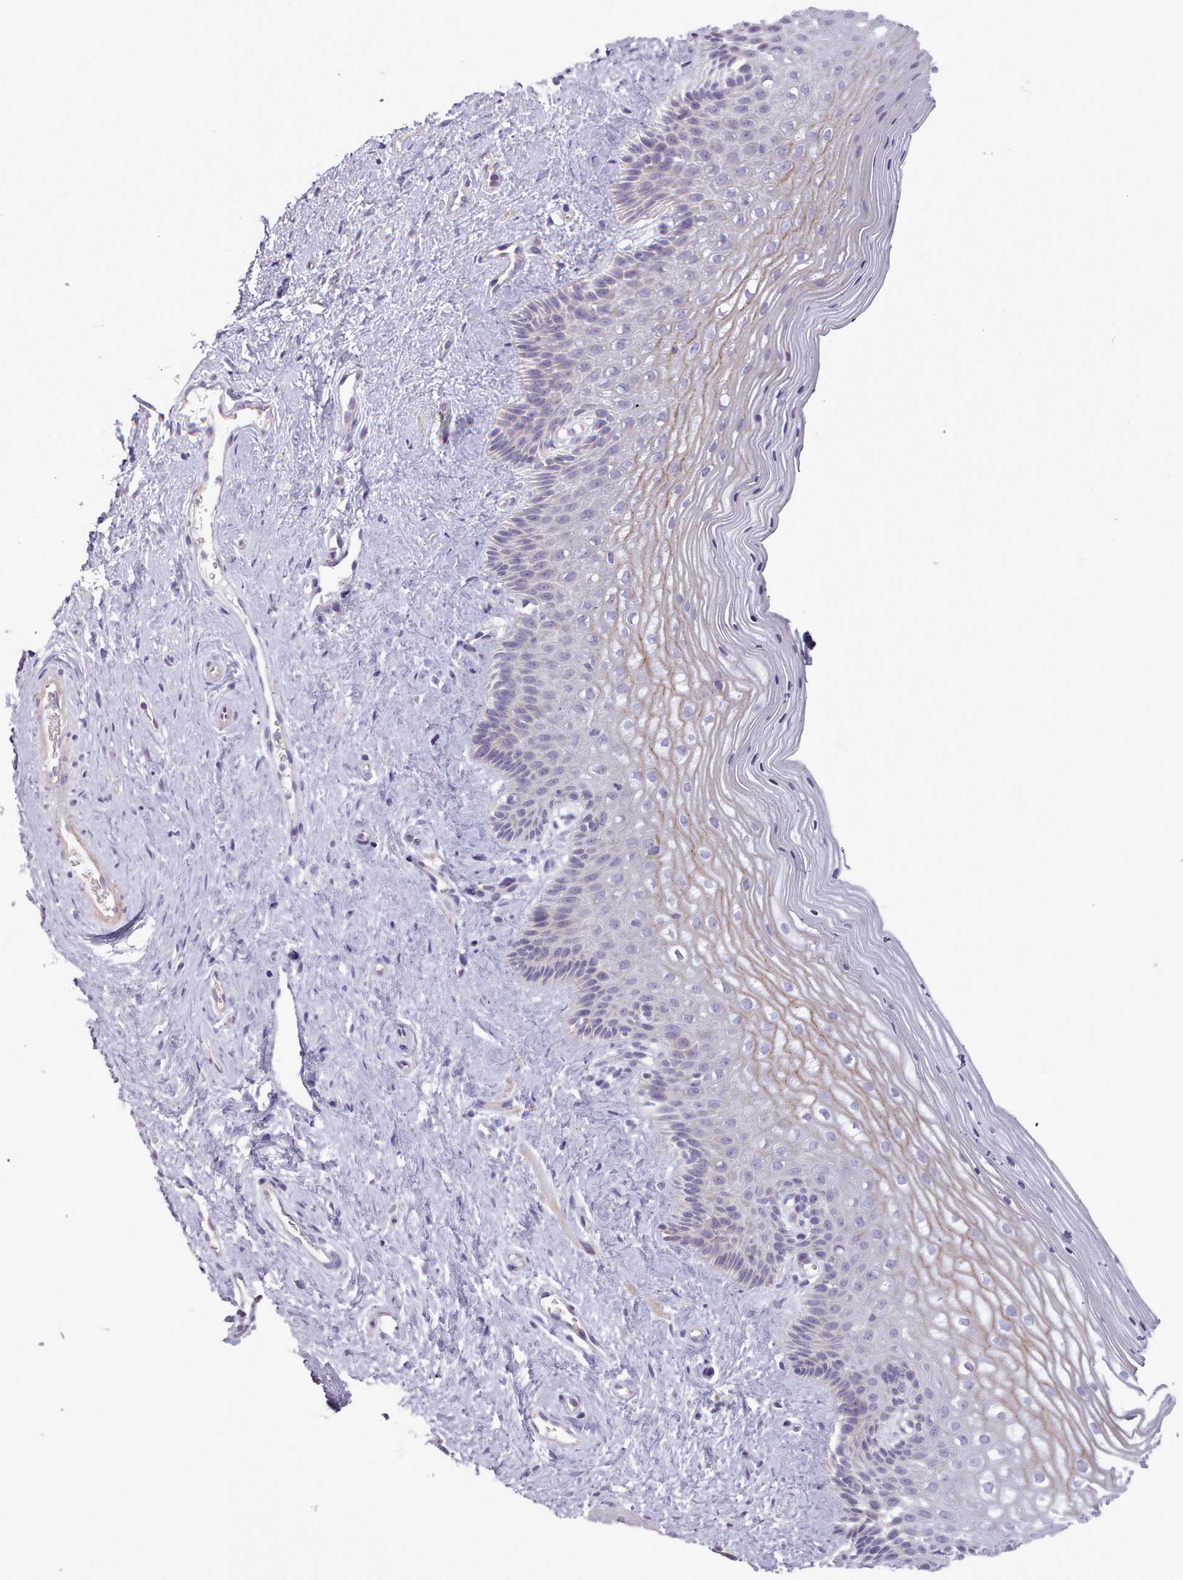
{"staining": {"intensity": "moderate", "quantity": "<25%", "location": "cytoplasmic/membranous"}, "tissue": "vagina", "cell_type": "Squamous epithelial cells", "image_type": "normal", "snomed": [{"axis": "morphology", "description": "Normal tissue, NOS"}, {"axis": "topography", "description": "Vagina"}], "caption": "A brown stain highlights moderate cytoplasmic/membranous expression of a protein in squamous epithelial cells of normal vagina.", "gene": "AVL9", "patient": {"sex": "female", "age": 47}}